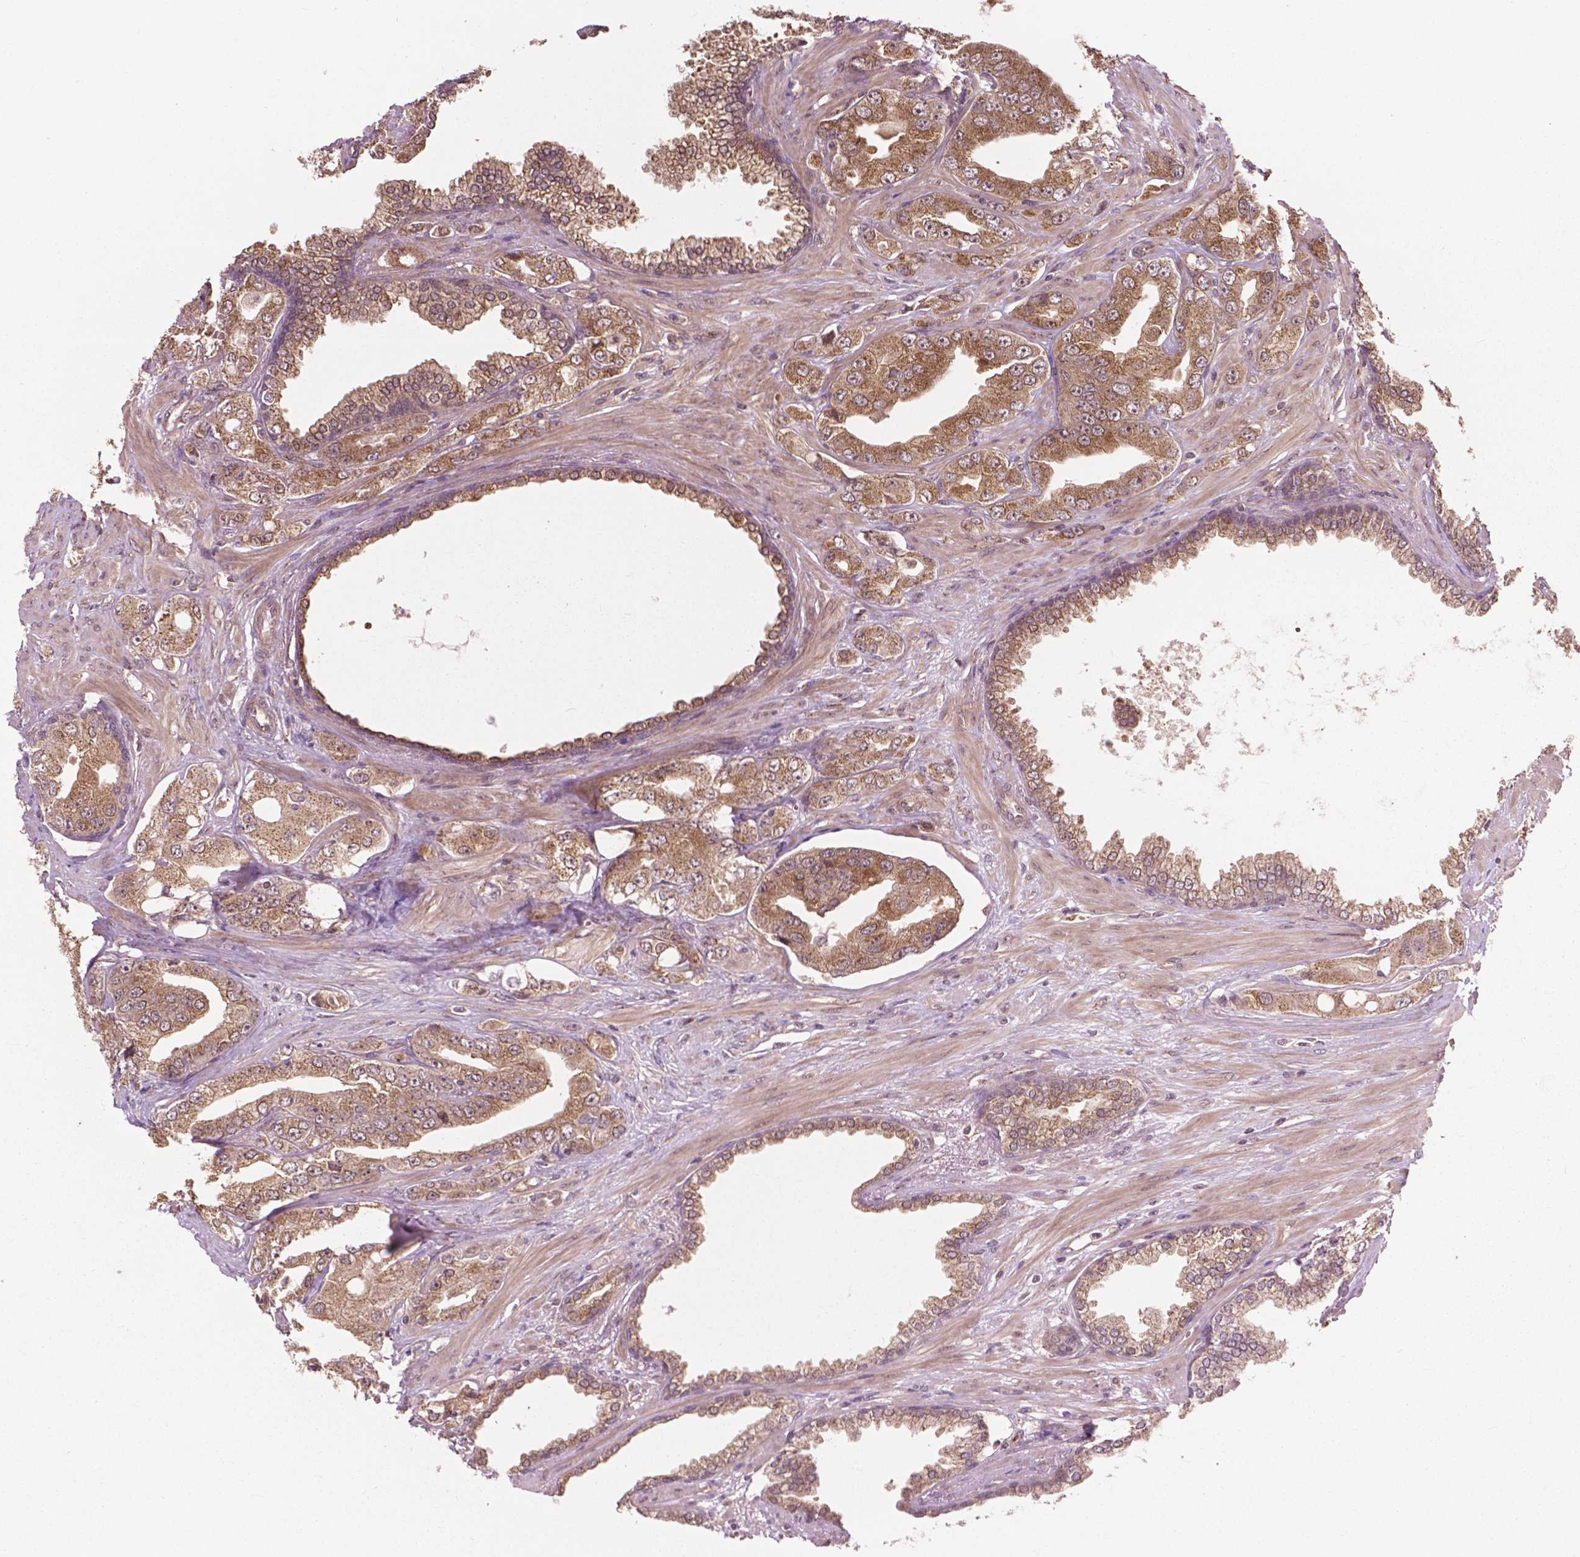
{"staining": {"intensity": "moderate", "quantity": ">75%", "location": "cytoplasmic/membranous,nuclear"}, "tissue": "prostate cancer", "cell_type": "Tumor cells", "image_type": "cancer", "snomed": [{"axis": "morphology", "description": "Adenocarcinoma, Low grade"}, {"axis": "topography", "description": "Prostate"}], "caption": "There is medium levels of moderate cytoplasmic/membranous and nuclear positivity in tumor cells of adenocarcinoma (low-grade) (prostate), as demonstrated by immunohistochemical staining (brown color).", "gene": "PPP1CB", "patient": {"sex": "male", "age": 60}}